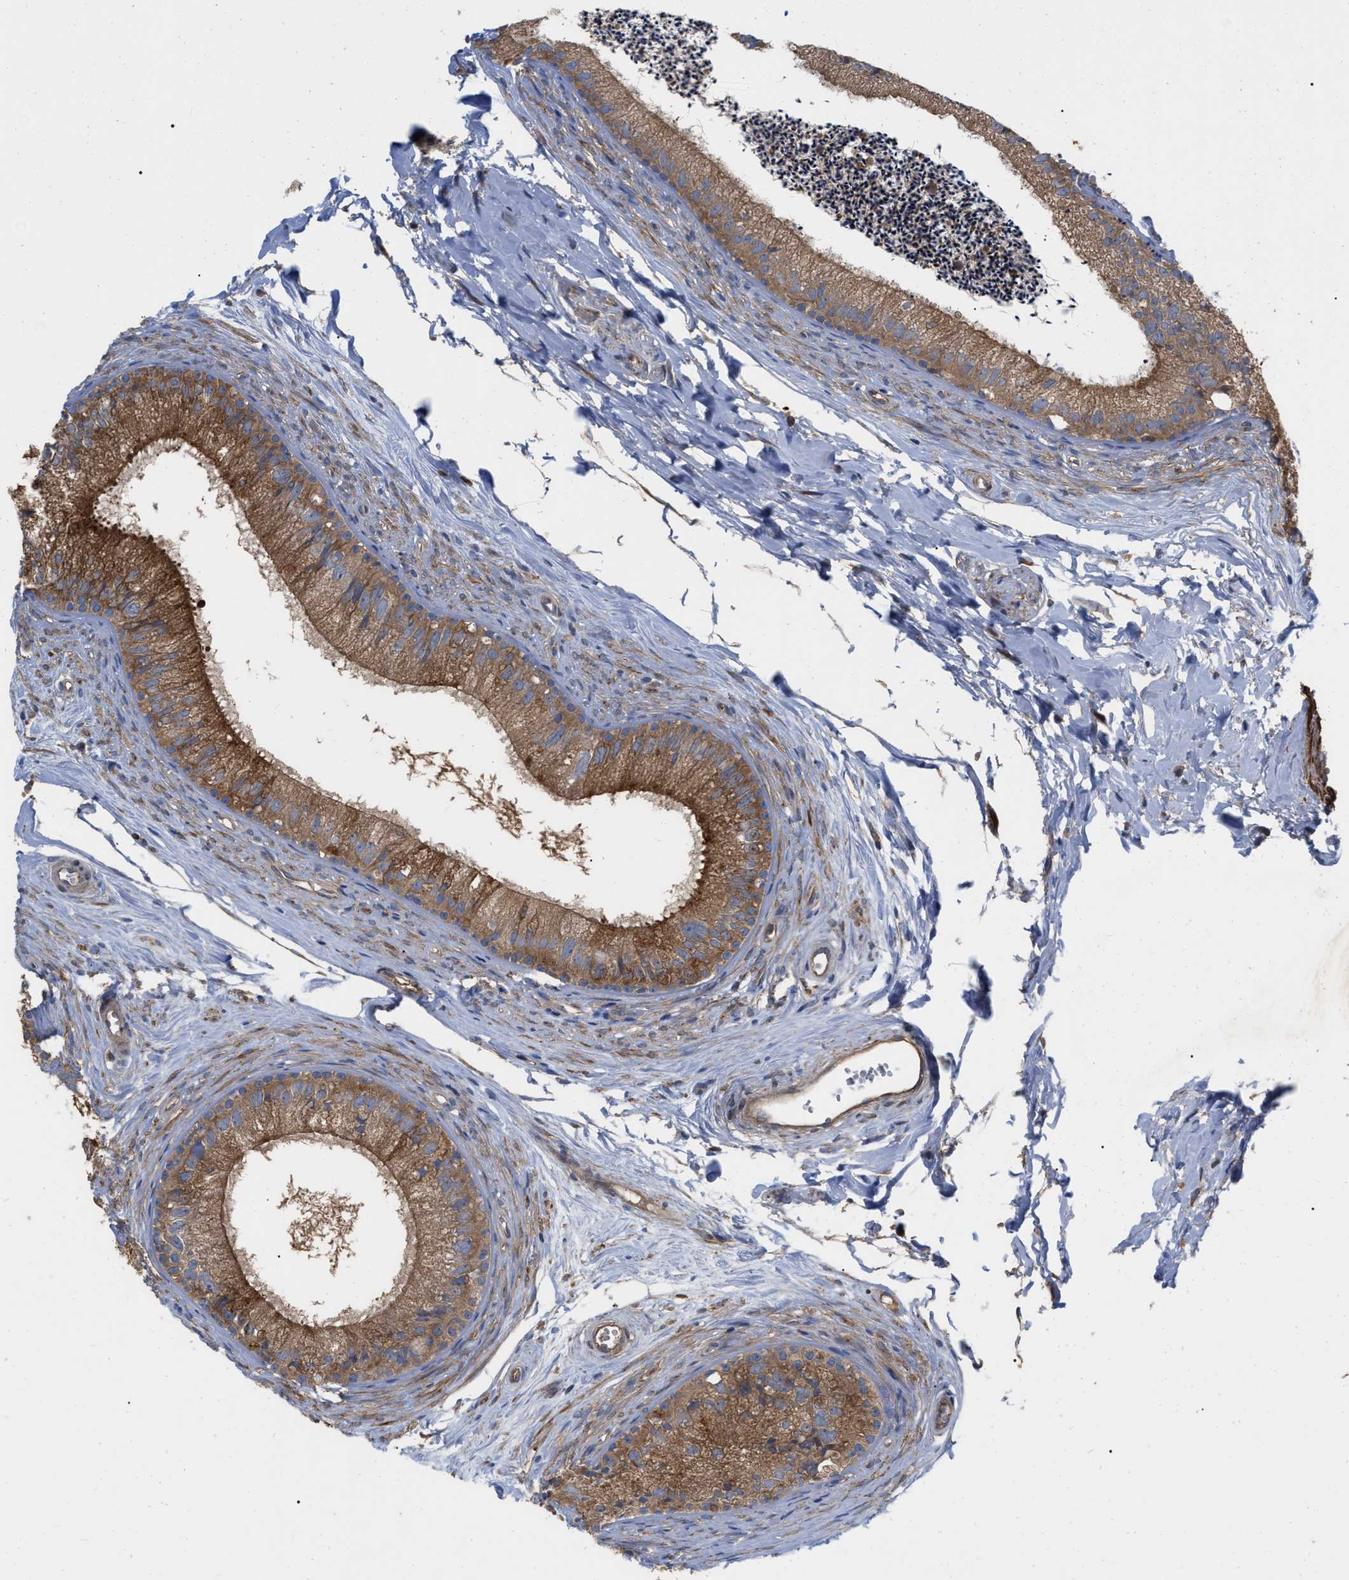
{"staining": {"intensity": "strong", "quantity": ">75%", "location": "cytoplasmic/membranous"}, "tissue": "epididymis", "cell_type": "Glandular cells", "image_type": "normal", "snomed": [{"axis": "morphology", "description": "Normal tissue, NOS"}, {"axis": "topography", "description": "Epididymis"}], "caption": "Immunohistochemistry photomicrograph of benign epididymis stained for a protein (brown), which shows high levels of strong cytoplasmic/membranous positivity in about >75% of glandular cells.", "gene": "RABEP1", "patient": {"sex": "male", "age": 56}}